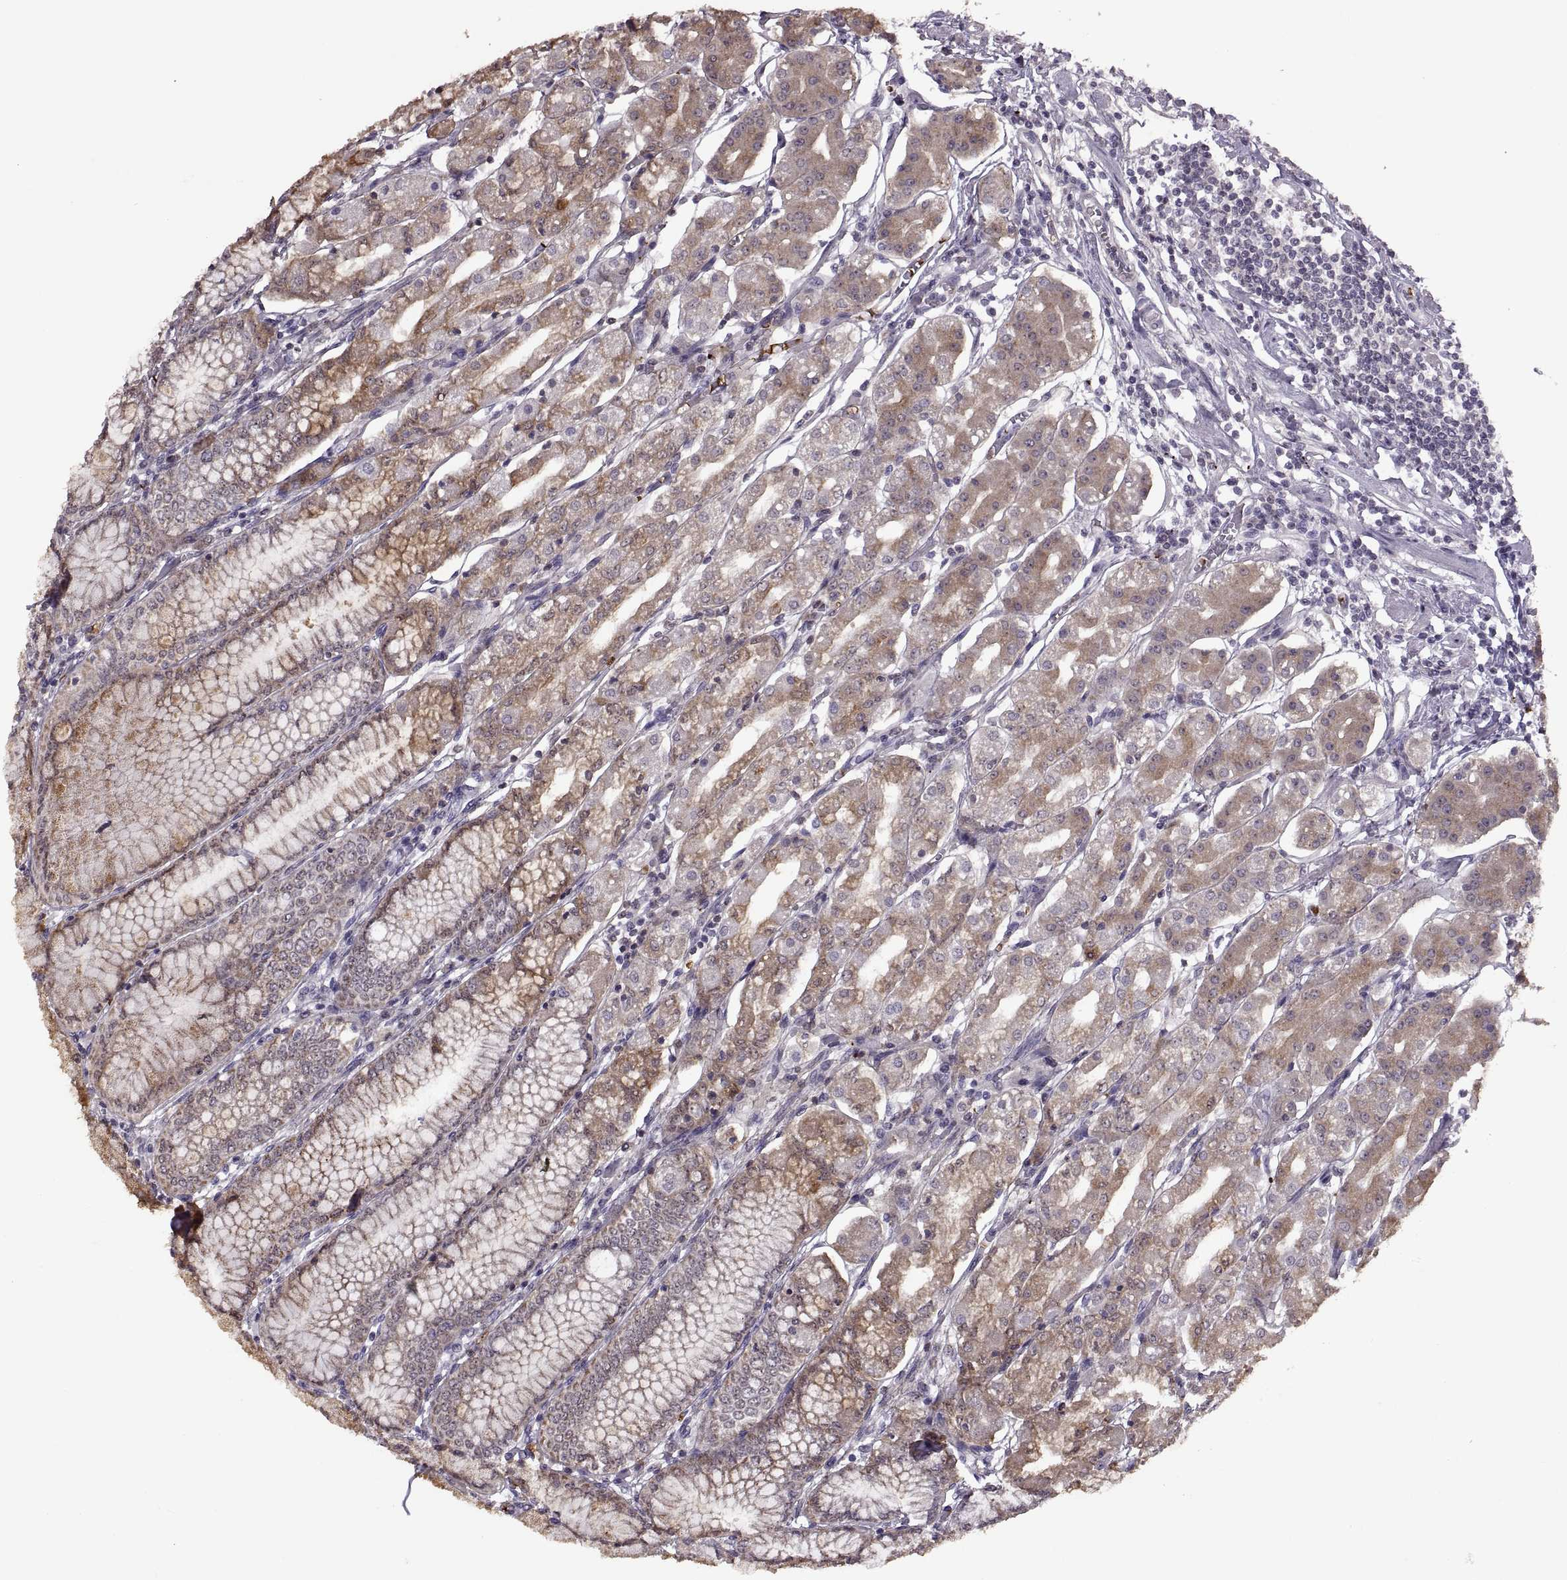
{"staining": {"intensity": "strong", "quantity": "25%-75%", "location": "cytoplasmic/membranous"}, "tissue": "stomach", "cell_type": "Glandular cells", "image_type": "normal", "snomed": [{"axis": "morphology", "description": "Normal tissue, NOS"}, {"axis": "topography", "description": "Skeletal muscle"}, {"axis": "topography", "description": "Stomach"}], "caption": "Benign stomach was stained to show a protein in brown. There is high levels of strong cytoplasmic/membranous expression in about 25%-75% of glandular cells.", "gene": "ASIC2", "patient": {"sex": "female", "age": 57}}